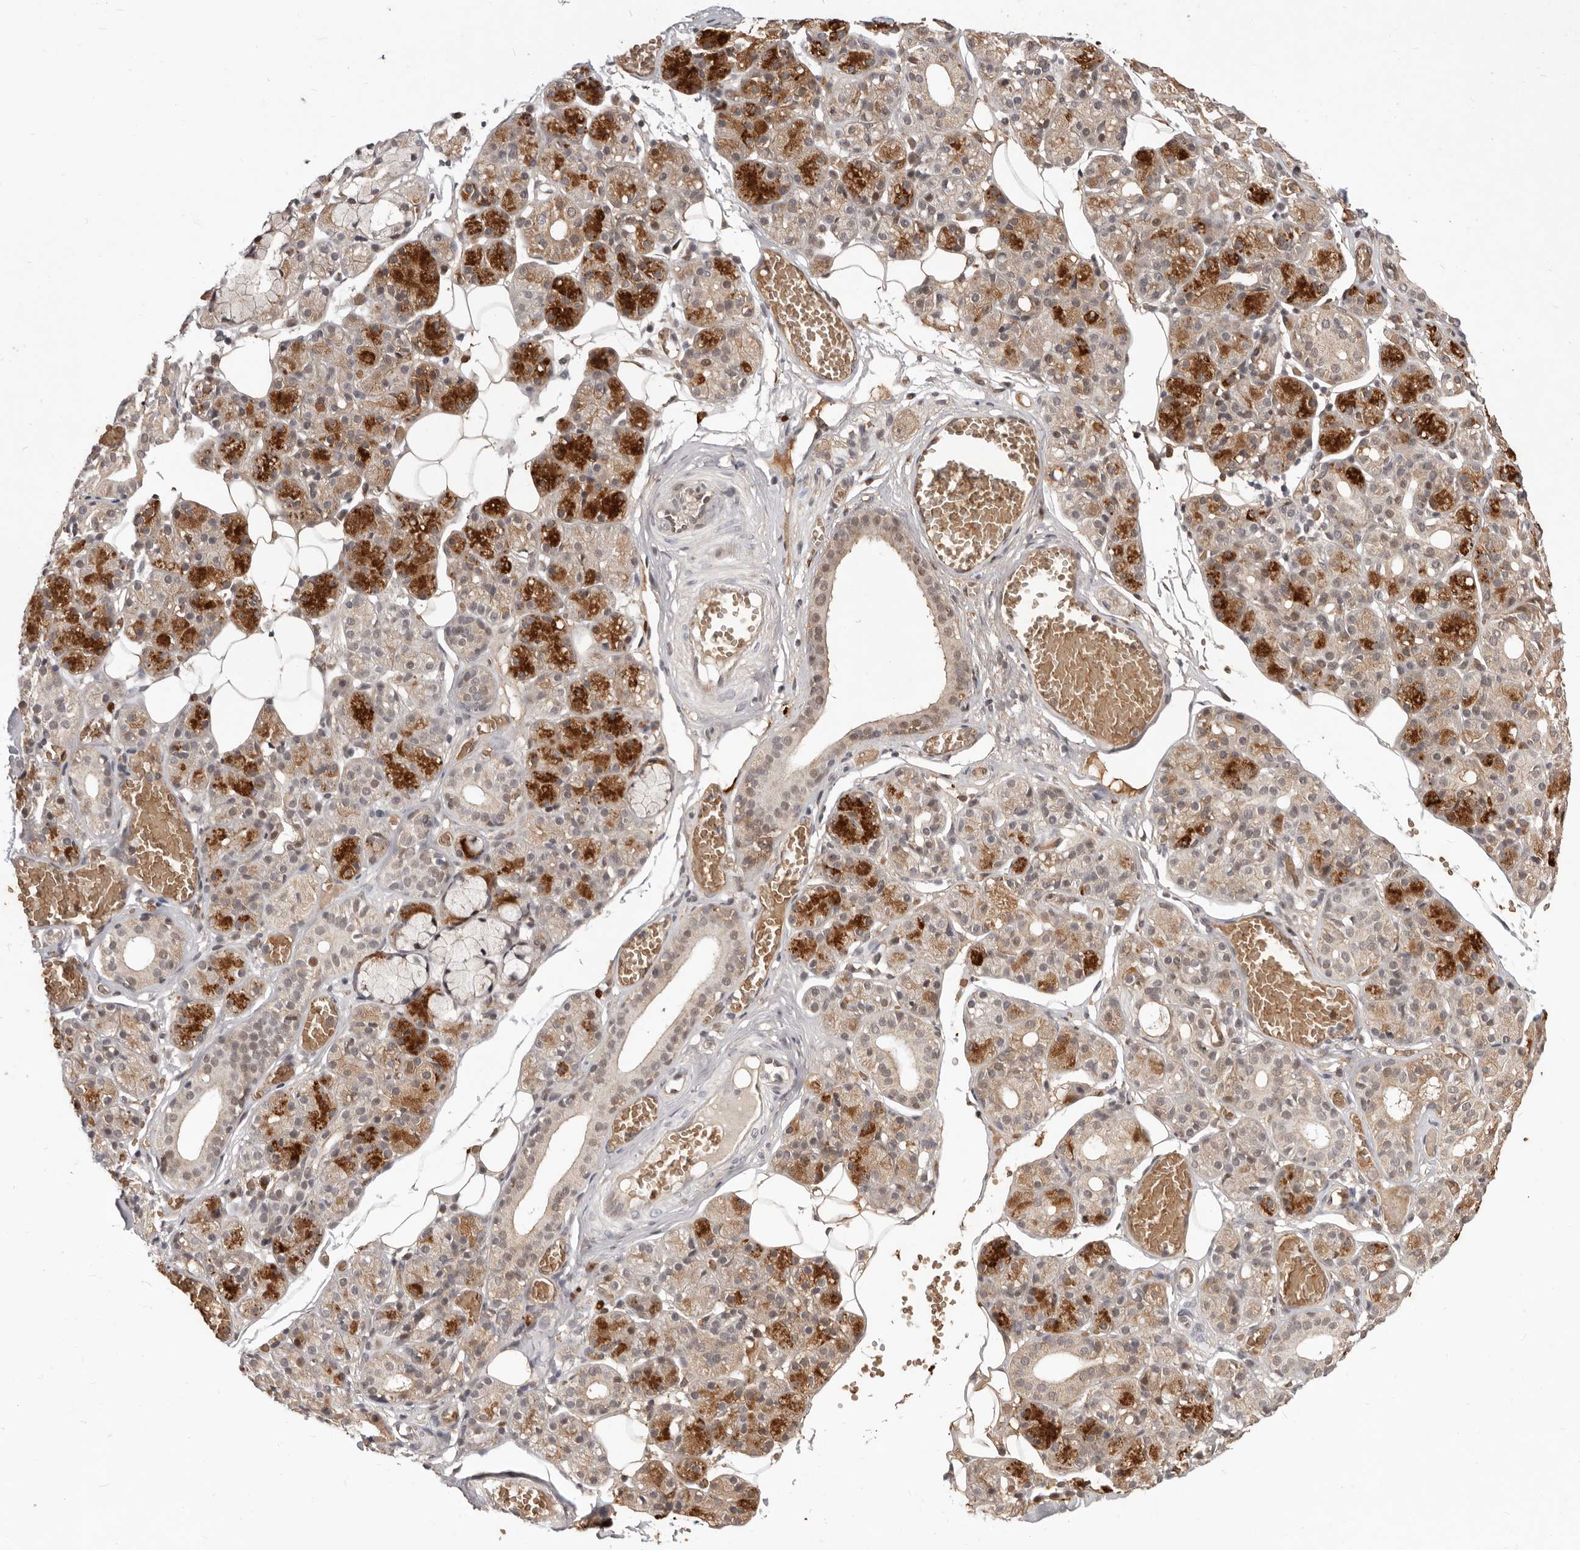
{"staining": {"intensity": "strong", "quantity": ">75%", "location": "cytoplasmic/membranous,nuclear"}, "tissue": "salivary gland", "cell_type": "Glandular cells", "image_type": "normal", "snomed": [{"axis": "morphology", "description": "Normal tissue, NOS"}, {"axis": "topography", "description": "Salivary gland"}], "caption": "A high-resolution image shows immunohistochemistry staining of benign salivary gland, which displays strong cytoplasmic/membranous,nuclear staining in about >75% of glandular cells. The protein is stained brown, and the nuclei are stained in blue (DAB IHC with brightfield microscopy, high magnification).", "gene": "NCOA3", "patient": {"sex": "male", "age": 63}}